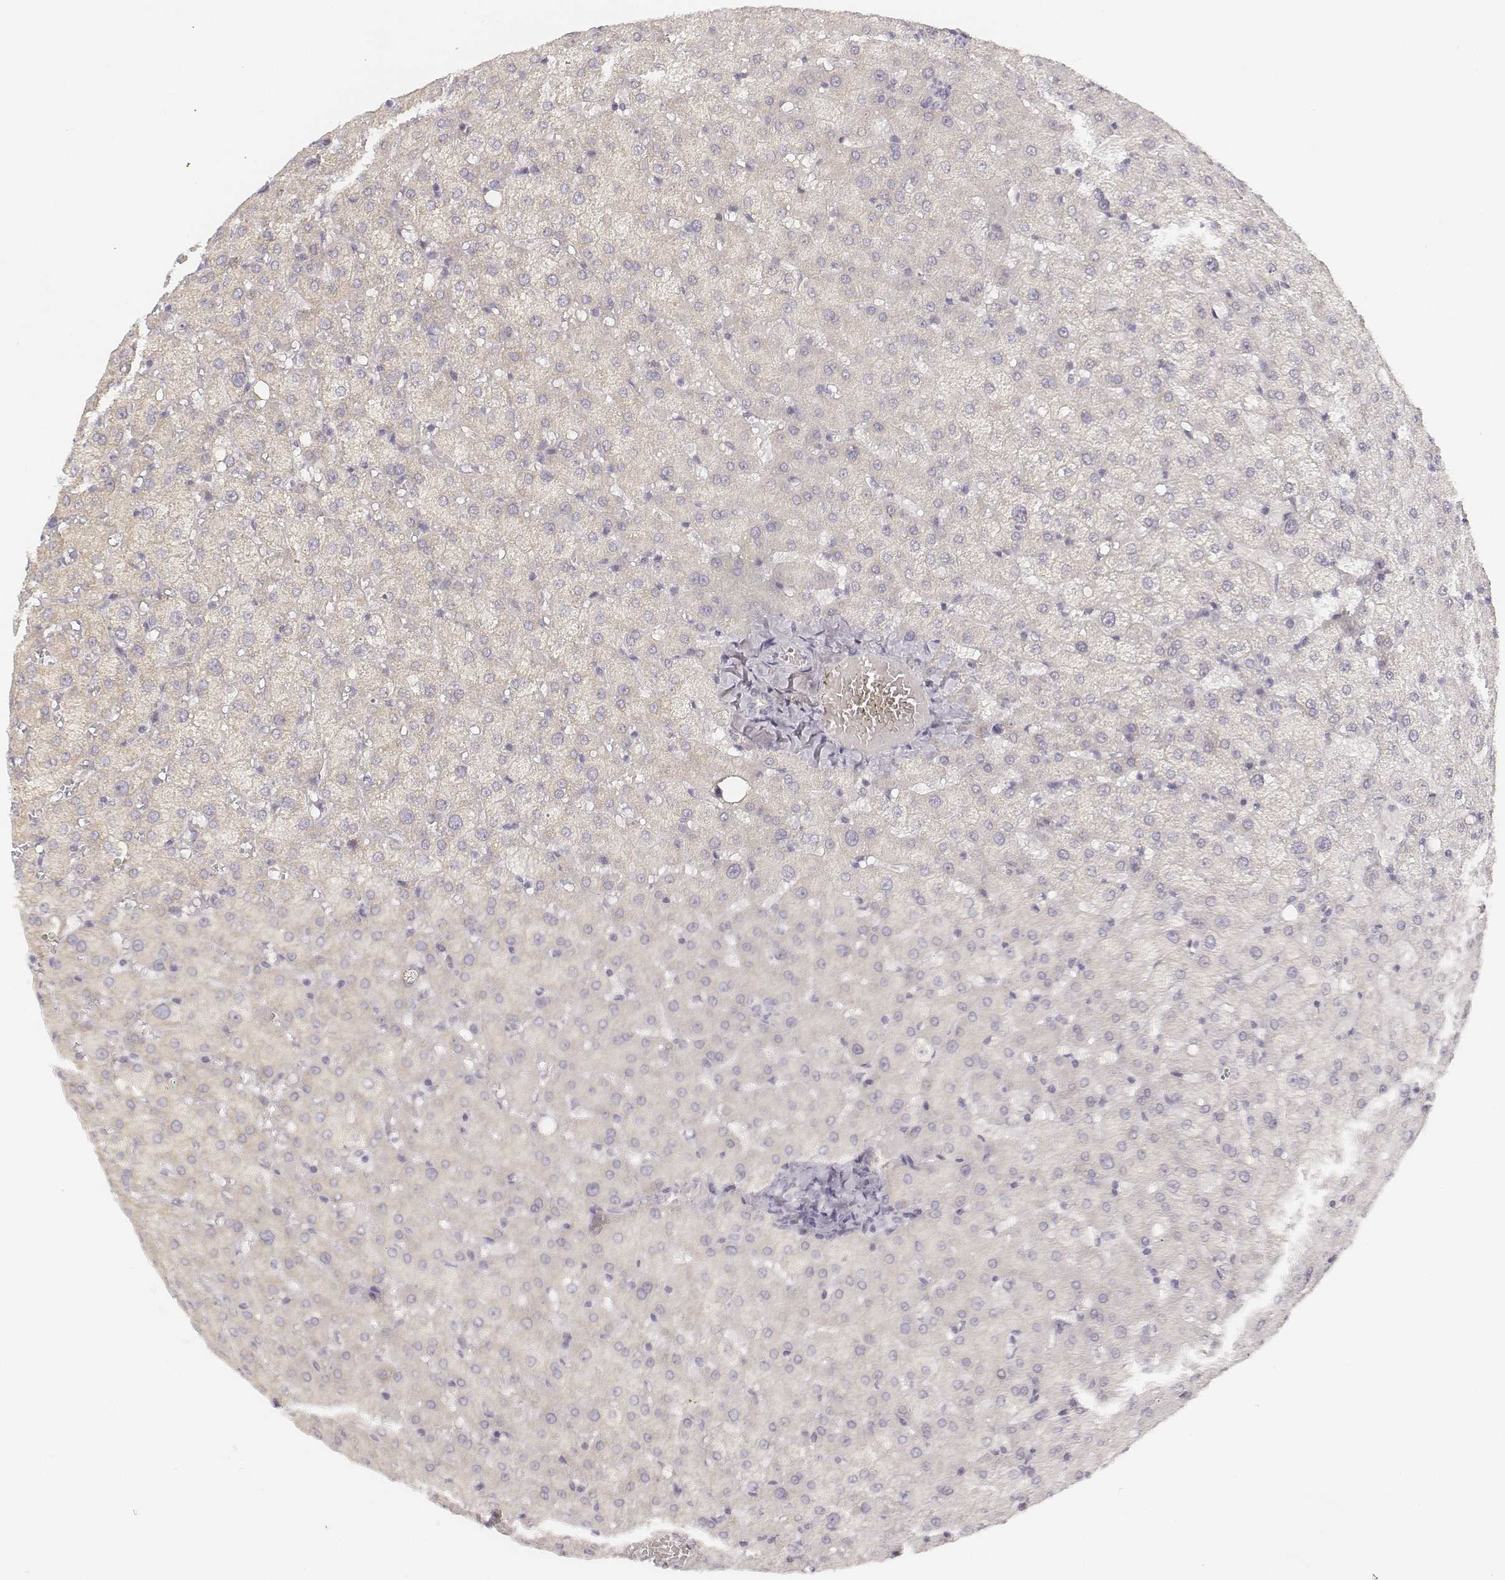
{"staining": {"intensity": "negative", "quantity": "none", "location": "none"}, "tissue": "liver", "cell_type": "Cholangiocytes", "image_type": "normal", "snomed": [{"axis": "morphology", "description": "Normal tissue, NOS"}, {"axis": "topography", "description": "Liver"}], "caption": "Immunohistochemistry (IHC) image of normal human liver stained for a protein (brown), which exhibits no staining in cholangiocytes.", "gene": "DSG4", "patient": {"sex": "female", "age": 50}}